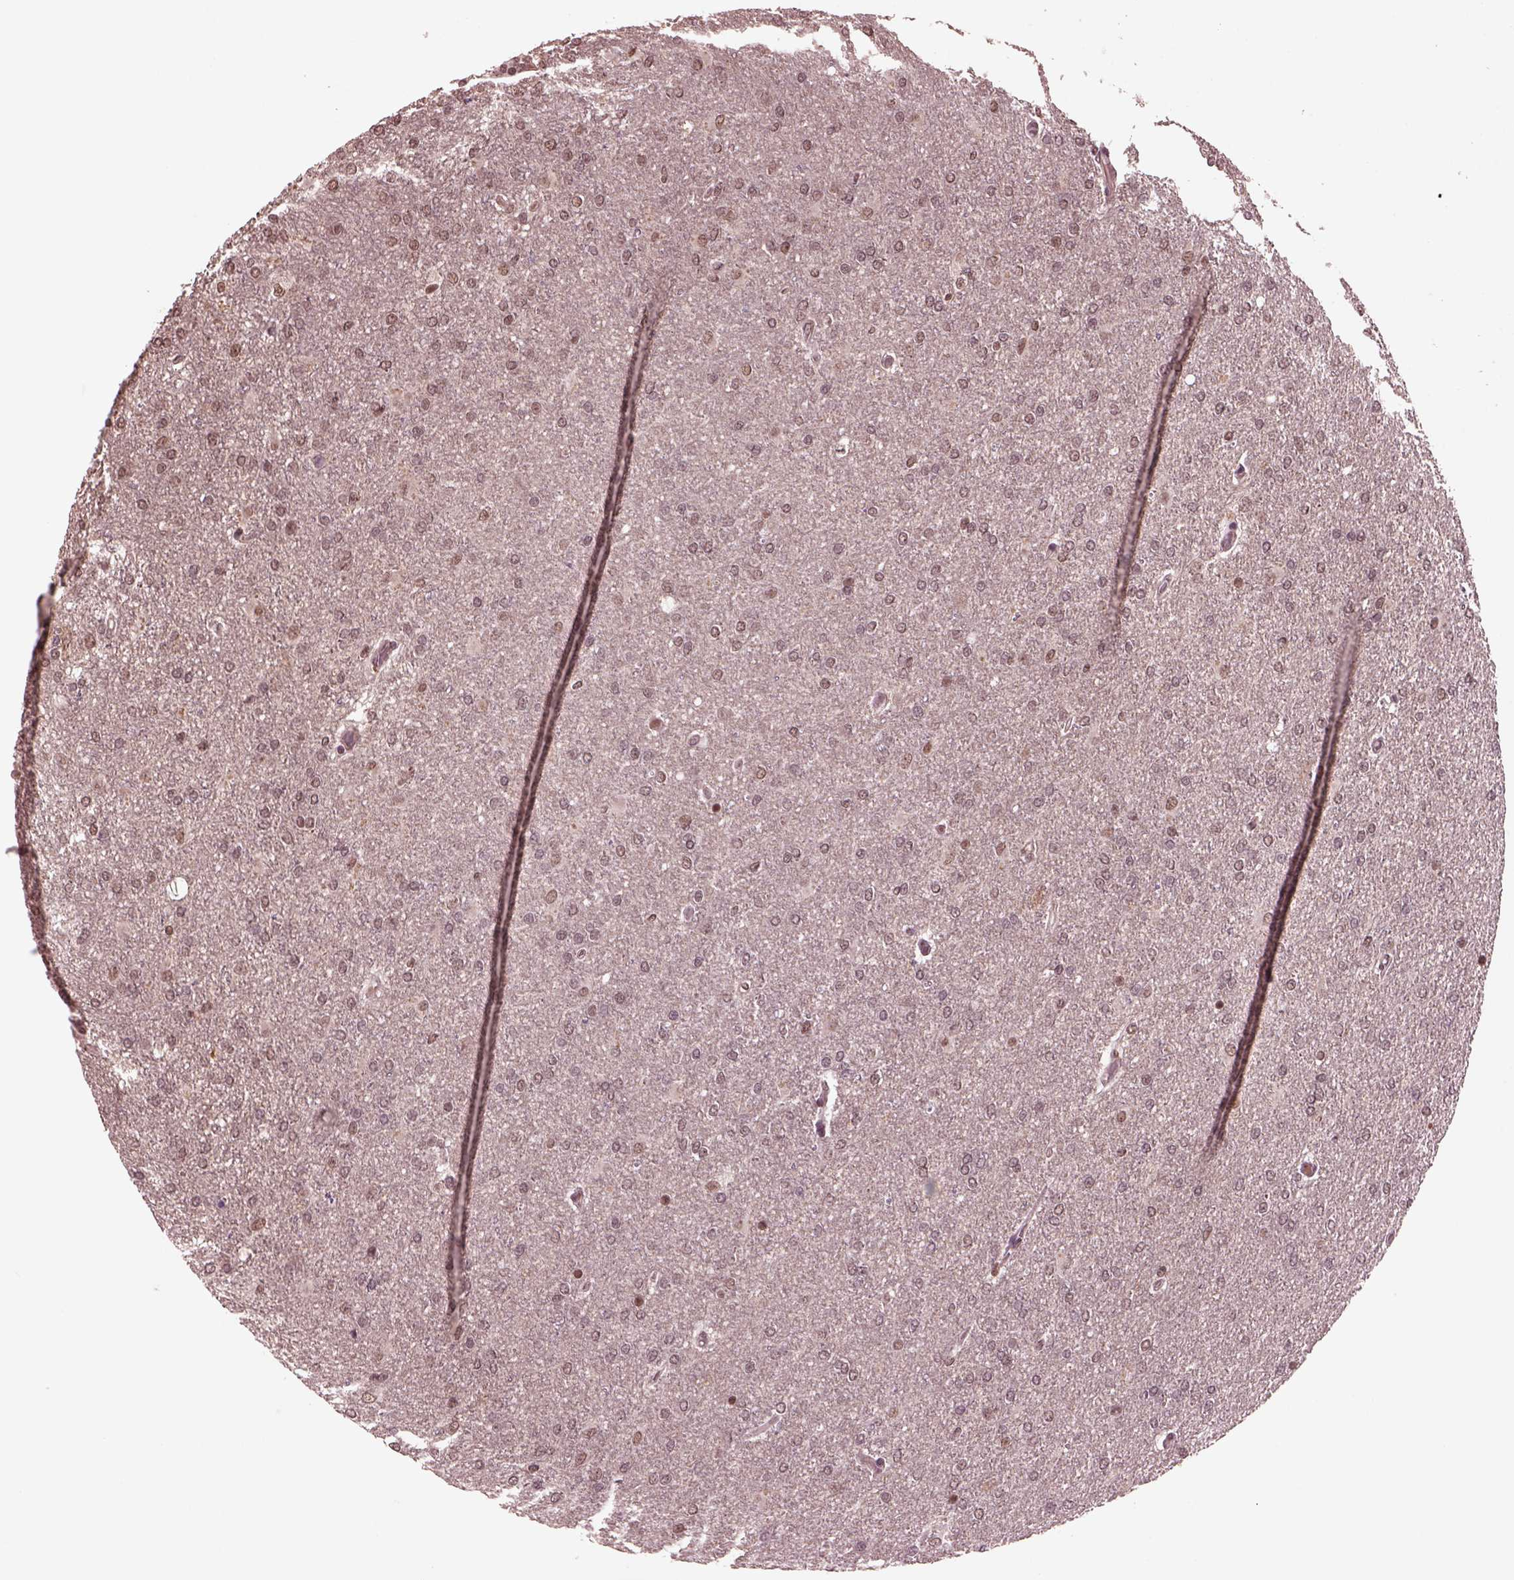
{"staining": {"intensity": "weak", "quantity": "25%-75%", "location": "nuclear"}, "tissue": "glioma", "cell_type": "Tumor cells", "image_type": "cancer", "snomed": [{"axis": "morphology", "description": "Glioma, malignant, High grade"}, {"axis": "topography", "description": "Cerebral cortex"}], "caption": "Immunohistochemistry photomicrograph of human glioma stained for a protein (brown), which displays low levels of weak nuclear expression in about 25%-75% of tumor cells.", "gene": "NAP1L5", "patient": {"sex": "male", "age": 70}}